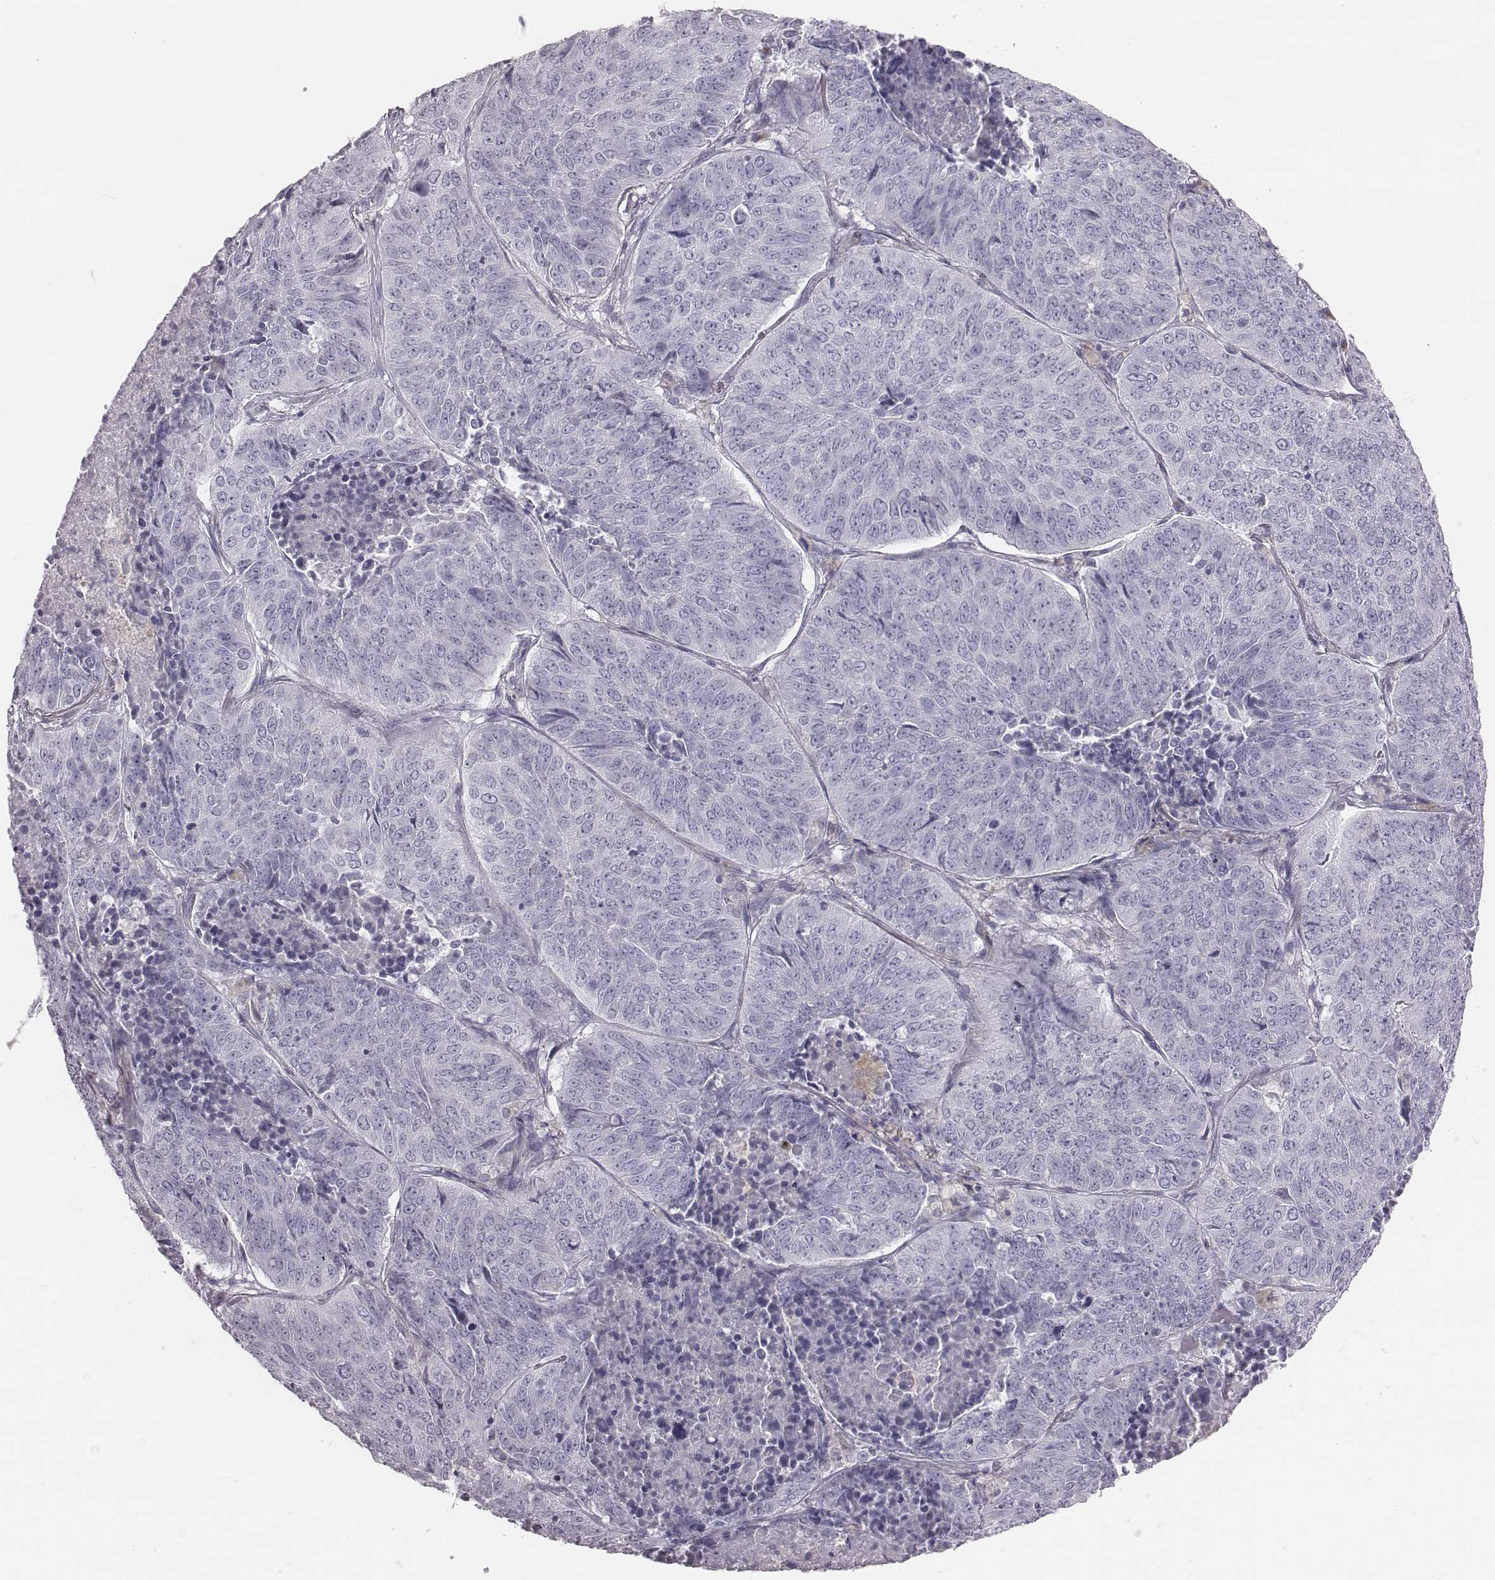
{"staining": {"intensity": "negative", "quantity": "none", "location": "none"}, "tissue": "lung cancer", "cell_type": "Tumor cells", "image_type": "cancer", "snomed": [{"axis": "morphology", "description": "Normal tissue, NOS"}, {"axis": "morphology", "description": "Squamous cell carcinoma, NOS"}, {"axis": "topography", "description": "Bronchus"}, {"axis": "topography", "description": "Lung"}], "caption": "Immunohistochemistry (IHC) micrograph of lung cancer stained for a protein (brown), which exhibits no positivity in tumor cells.", "gene": "C6orf58", "patient": {"sex": "male", "age": 64}}